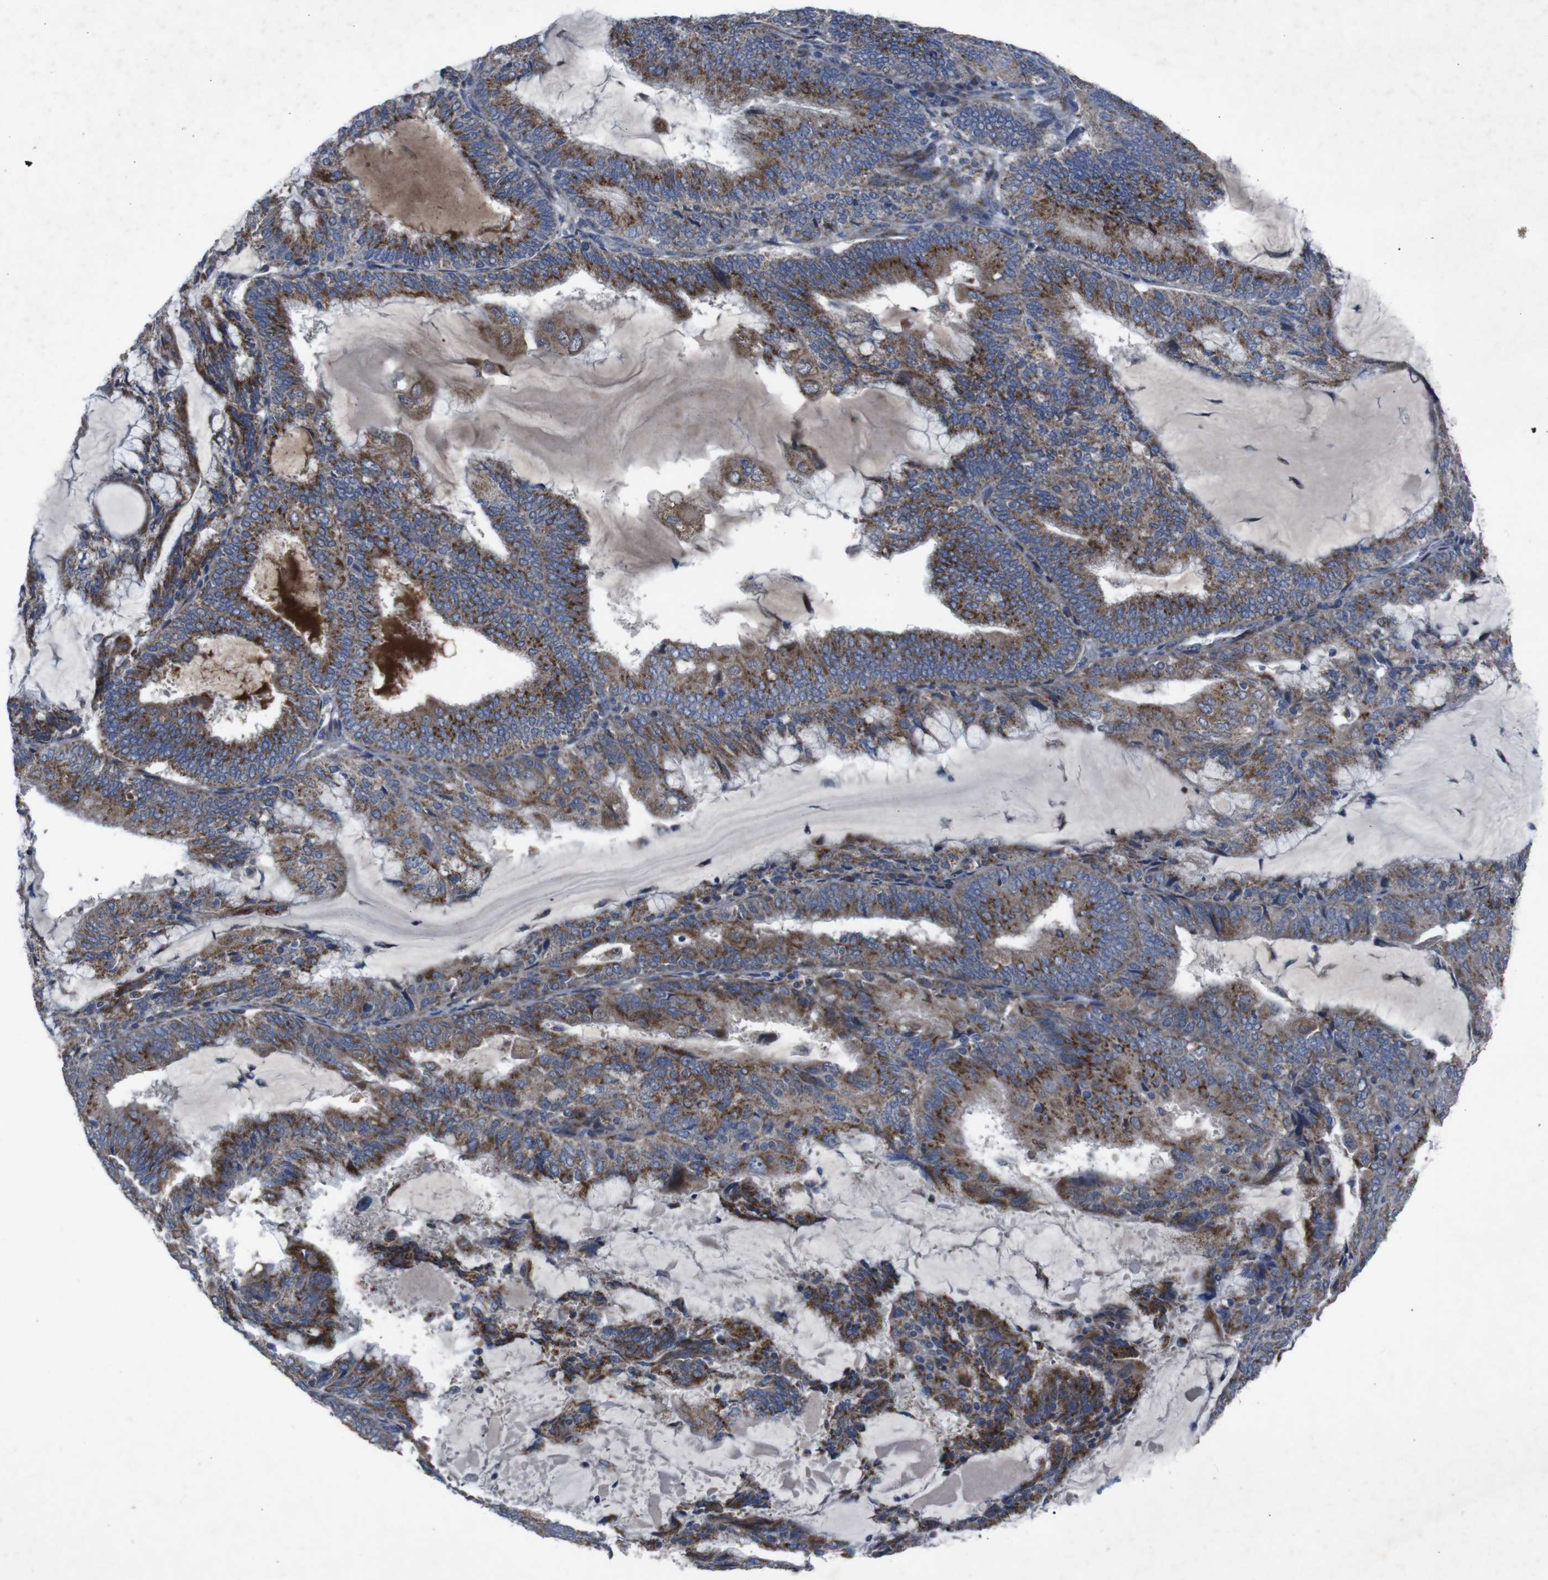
{"staining": {"intensity": "moderate", "quantity": "25%-75%", "location": "cytoplasmic/membranous"}, "tissue": "endometrial cancer", "cell_type": "Tumor cells", "image_type": "cancer", "snomed": [{"axis": "morphology", "description": "Adenocarcinoma, NOS"}, {"axis": "topography", "description": "Endometrium"}], "caption": "Protein staining of endometrial cancer (adenocarcinoma) tissue shows moderate cytoplasmic/membranous positivity in about 25%-75% of tumor cells.", "gene": "CHST10", "patient": {"sex": "female", "age": 81}}